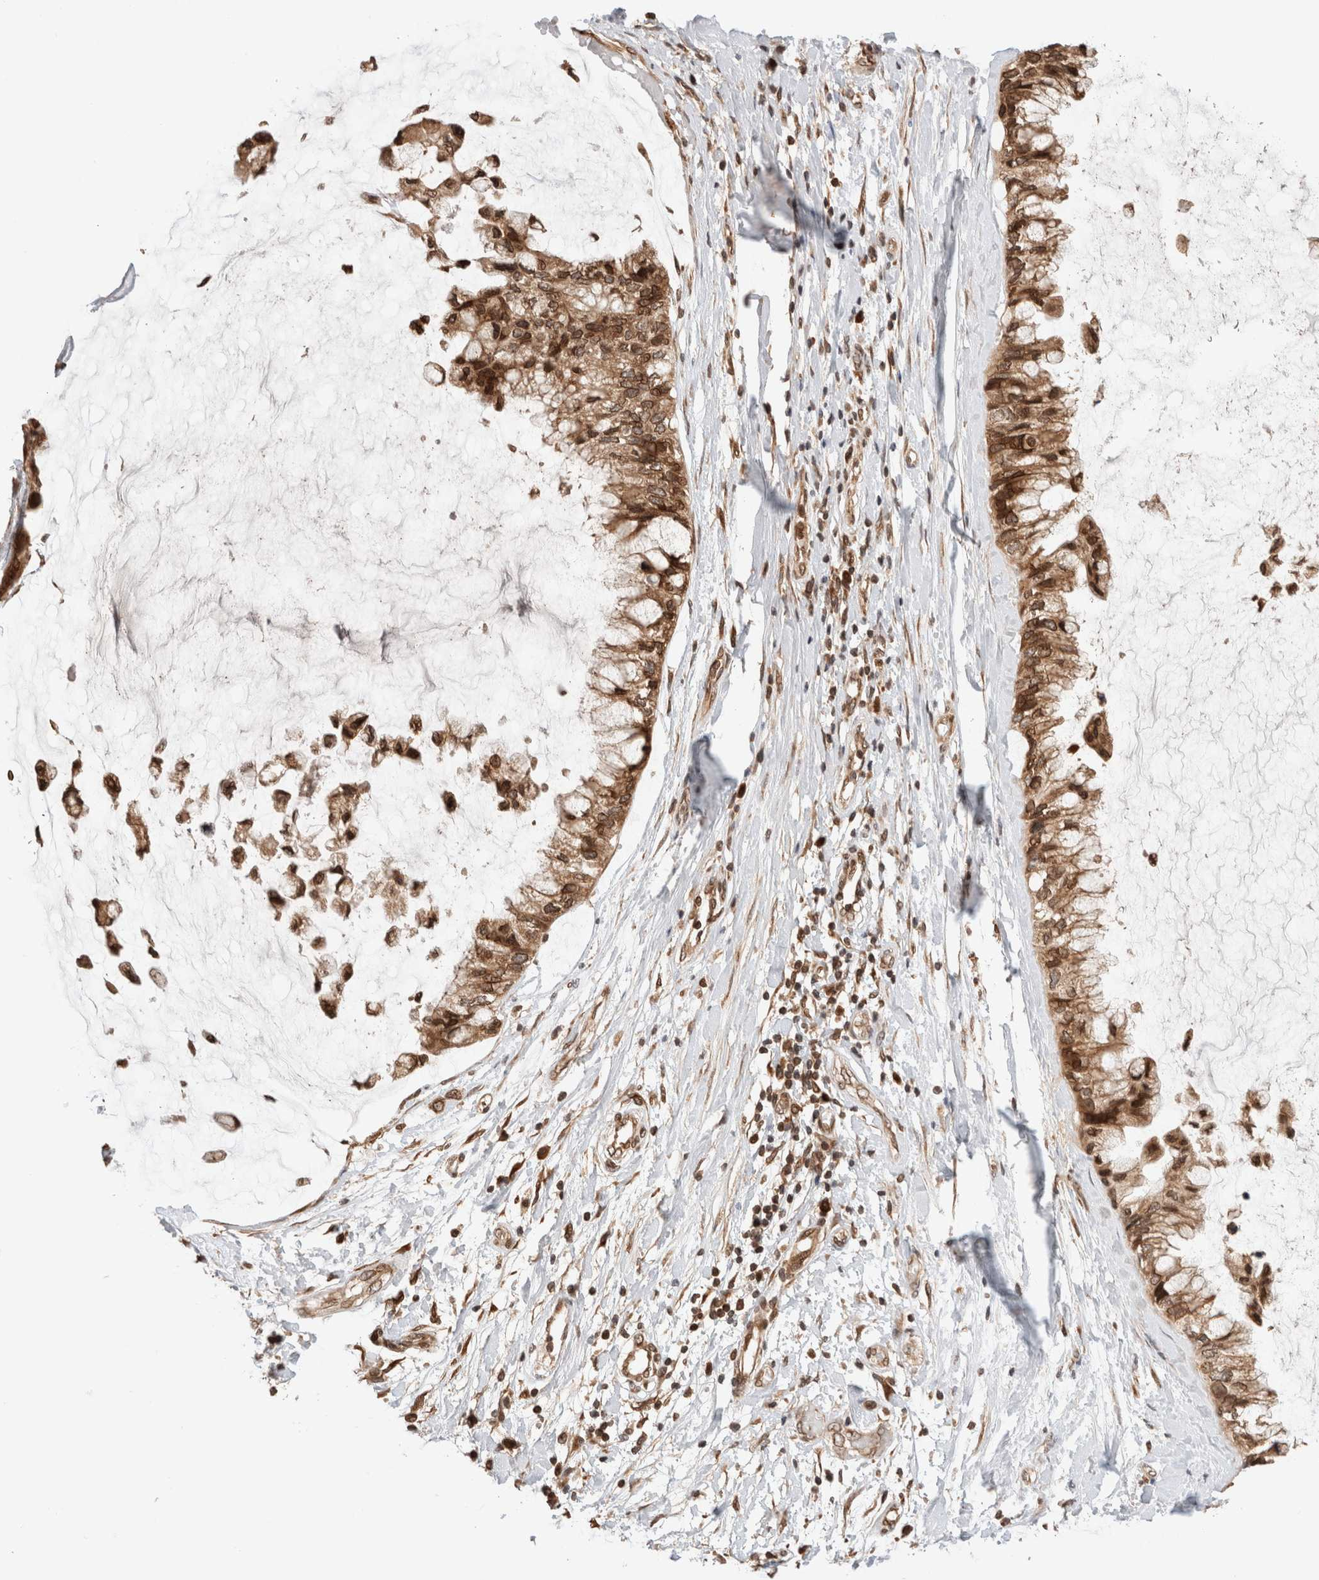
{"staining": {"intensity": "strong", "quantity": ">75%", "location": "cytoplasmic/membranous,nuclear"}, "tissue": "ovarian cancer", "cell_type": "Tumor cells", "image_type": "cancer", "snomed": [{"axis": "morphology", "description": "Cystadenocarcinoma, mucinous, NOS"}, {"axis": "topography", "description": "Ovary"}], "caption": "This is an image of immunohistochemistry staining of ovarian cancer (mucinous cystadenocarcinoma), which shows strong staining in the cytoplasmic/membranous and nuclear of tumor cells.", "gene": "TPR", "patient": {"sex": "female", "age": 39}}